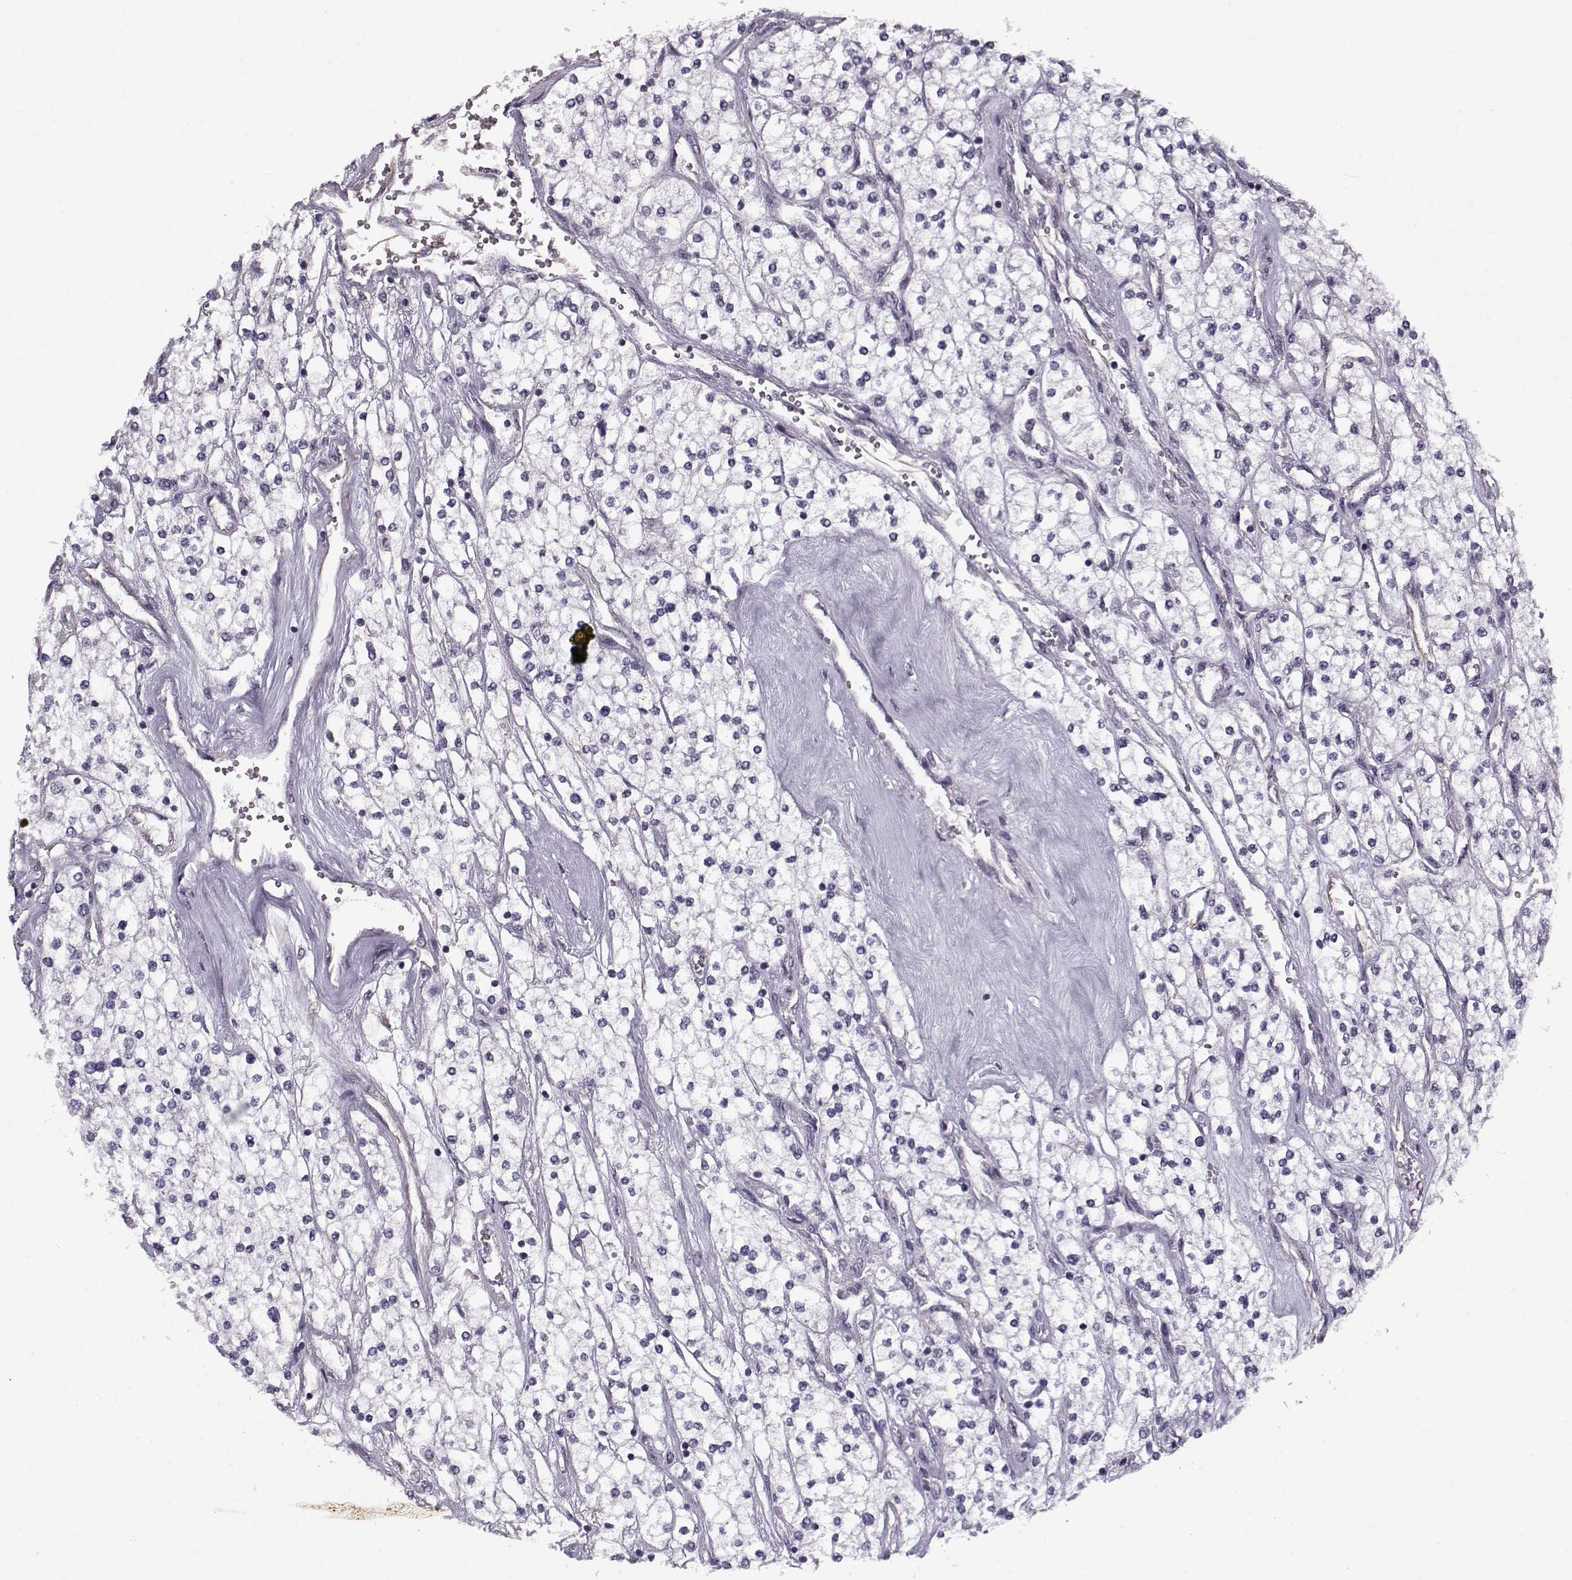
{"staining": {"intensity": "negative", "quantity": "none", "location": "none"}, "tissue": "renal cancer", "cell_type": "Tumor cells", "image_type": "cancer", "snomed": [{"axis": "morphology", "description": "Adenocarcinoma, NOS"}, {"axis": "topography", "description": "Kidney"}], "caption": "Adenocarcinoma (renal) was stained to show a protein in brown. There is no significant expression in tumor cells. (DAB (3,3'-diaminobenzidine) immunohistochemistry (IHC) with hematoxylin counter stain).", "gene": "KRT9", "patient": {"sex": "male", "age": 80}}